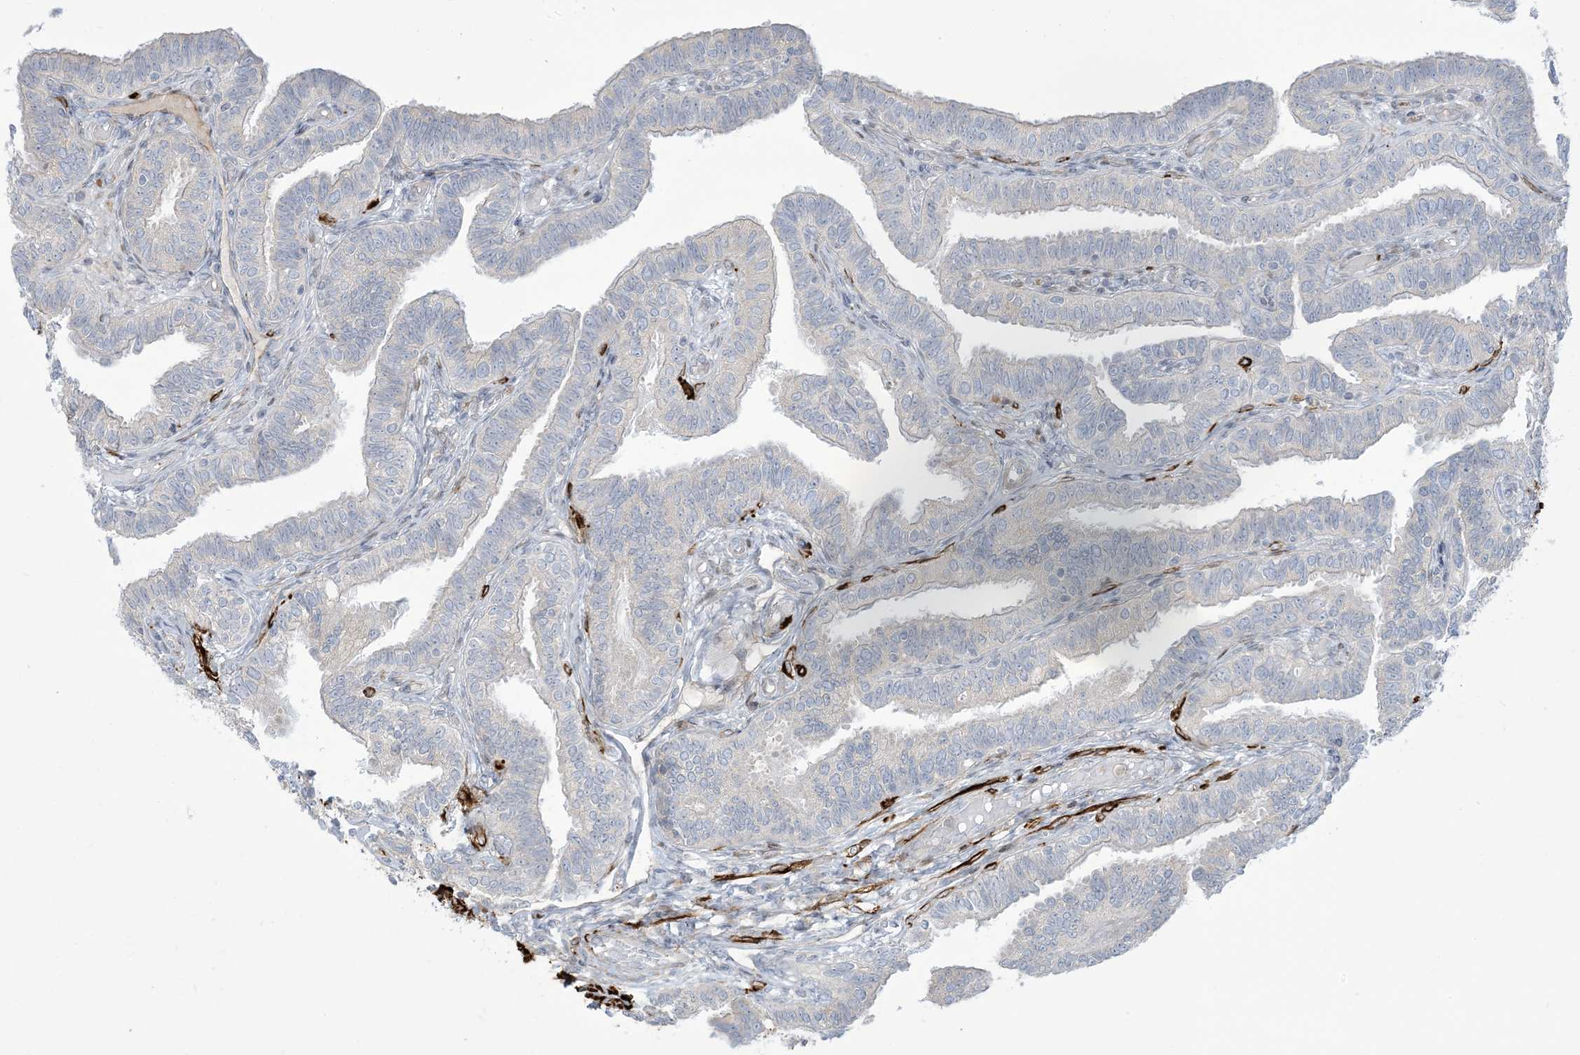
{"staining": {"intensity": "weak", "quantity": "<25%", "location": "cytoplasmic/membranous"}, "tissue": "fallopian tube", "cell_type": "Glandular cells", "image_type": "normal", "snomed": [{"axis": "morphology", "description": "Normal tissue, NOS"}, {"axis": "topography", "description": "Fallopian tube"}], "caption": "IHC image of benign fallopian tube: fallopian tube stained with DAB exhibits no significant protein positivity in glandular cells. Brightfield microscopy of IHC stained with DAB (brown) and hematoxylin (blue), captured at high magnification.", "gene": "AFTPH", "patient": {"sex": "female", "age": 39}}